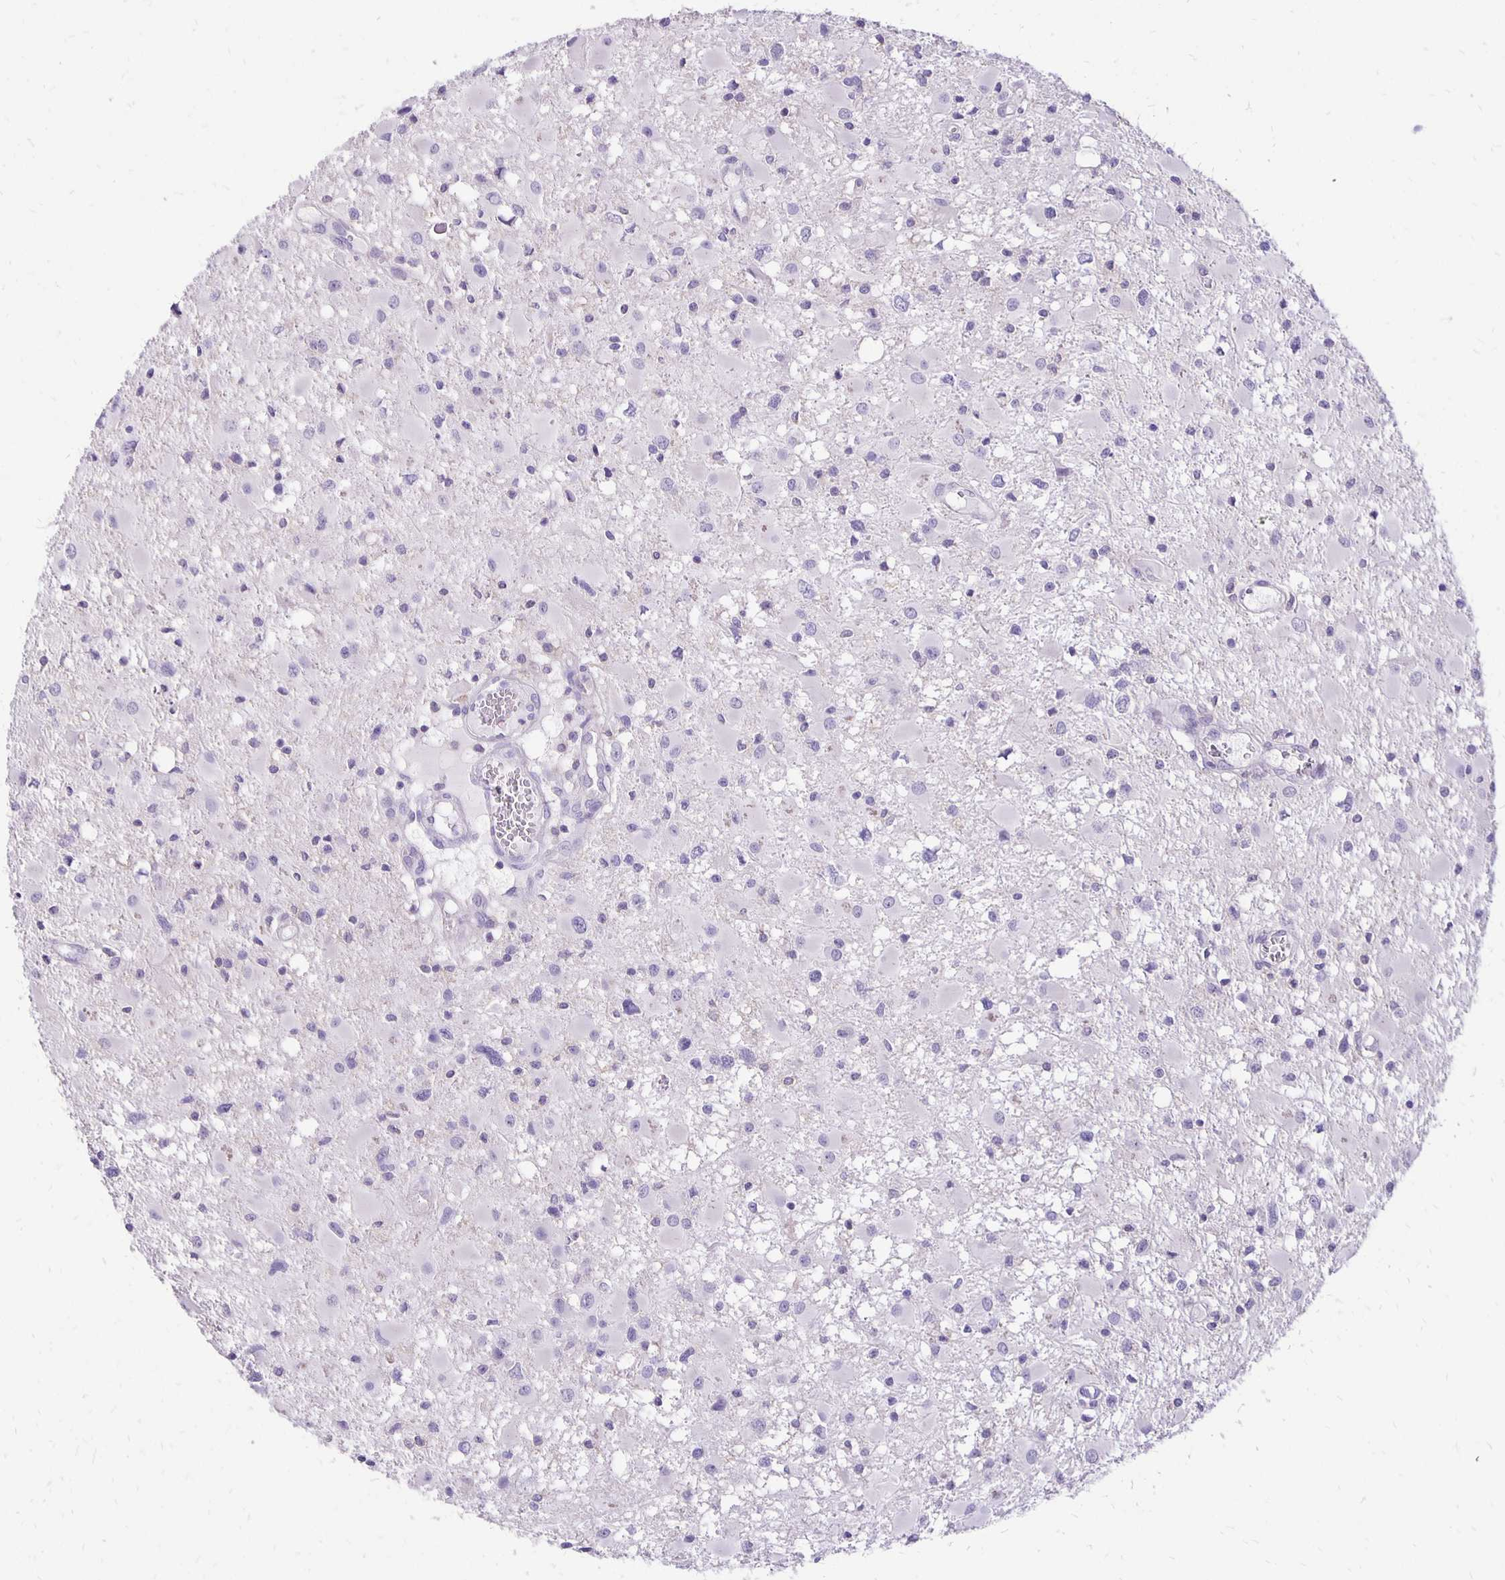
{"staining": {"intensity": "negative", "quantity": "none", "location": "none"}, "tissue": "glioma", "cell_type": "Tumor cells", "image_type": "cancer", "snomed": [{"axis": "morphology", "description": "Glioma, malignant, High grade"}, {"axis": "topography", "description": "Brain"}], "caption": "Tumor cells are negative for protein expression in human malignant glioma (high-grade).", "gene": "ANKRD45", "patient": {"sex": "male", "age": 54}}